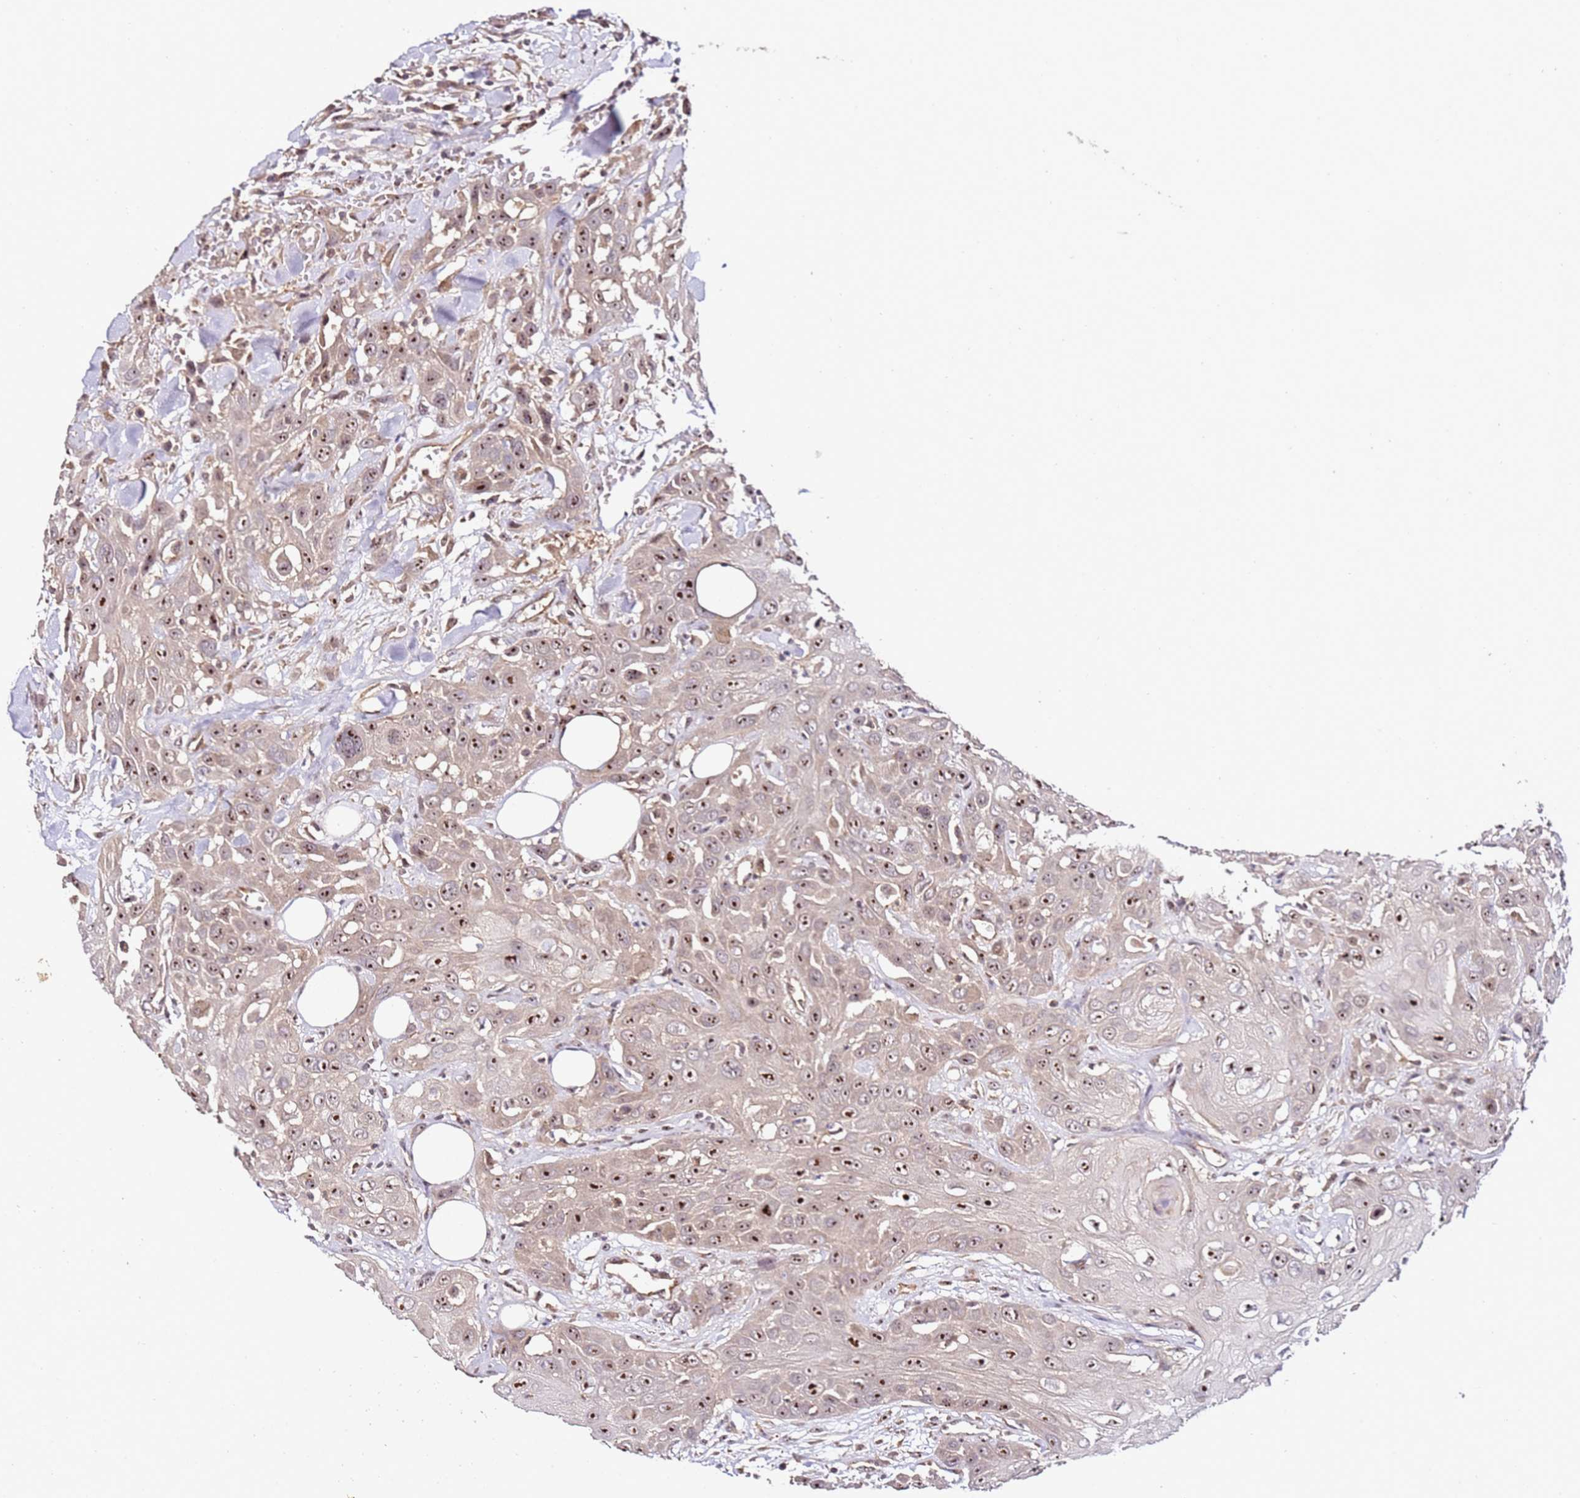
{"staining": {"intensity": "moderate", "quantity": ">75%", "location": "nuclear"}, "tissue": "head and neck cancer", "cell_type": "Tumor cells", "image_type": "cancer", "snomed": [{"axis": "morphology", "description": "Squamous cell carcinoma, NOS"}, {"axis": "topography", "description": "Head-Neck"}], "caption": "A brown stain highlights moderate nuclear staining of a protein in human head and neck cancer tumor cells.", "gene": "DDX27", "patient": {"sex": "male", "age": 81}}